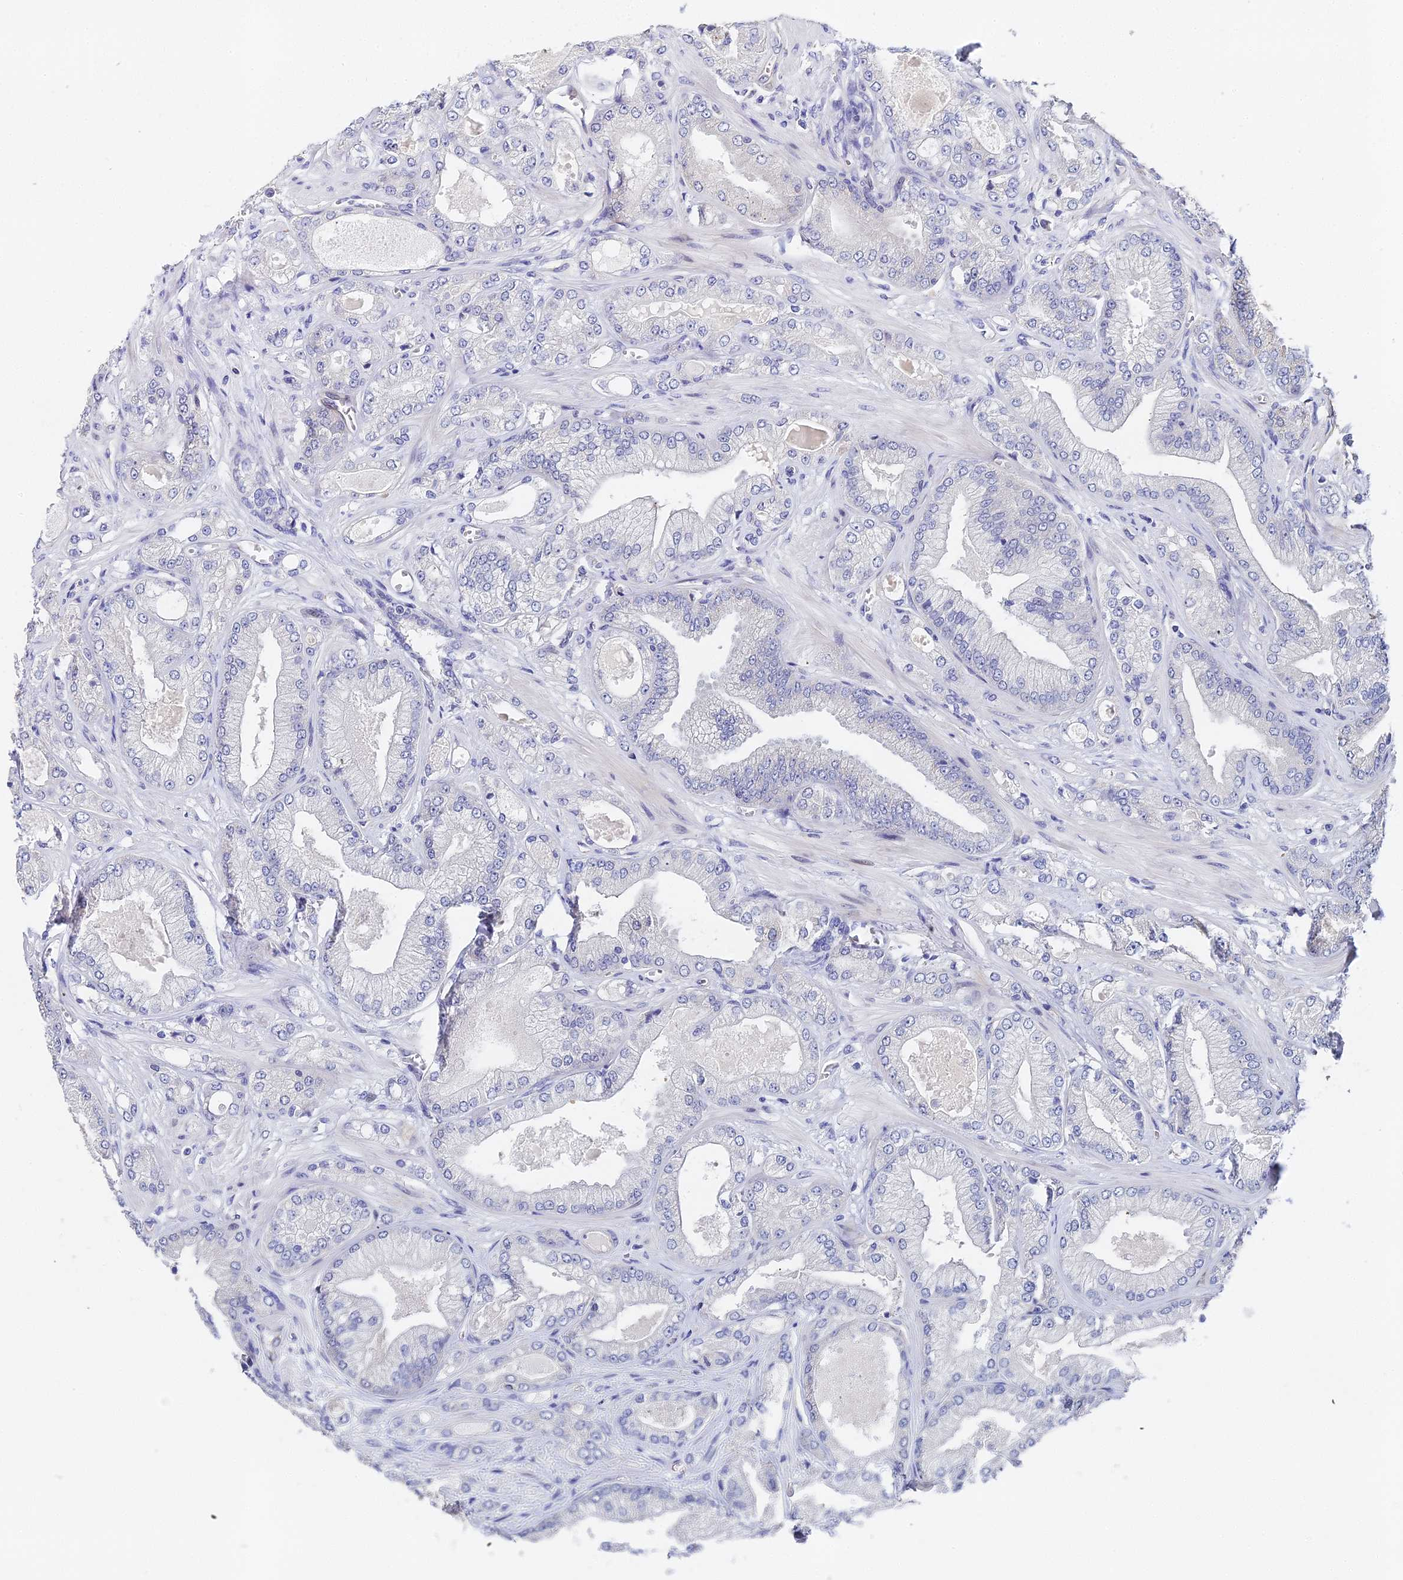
{"staining": {"intensity": "moderate", "quantity": "<25%", "location": "cytoplasmic/membranous"}, "tissue": "prostate cancer", "cell_type": "Tumor cells", "image_type": "cancer", "snomed": [{"axis": "morphology", "description": "Adenocarcinoma, Low grade"}, {"axis": "topography", "description": "Prostate"}], "caption": "Tumor cells show moderate cytoplasmic/membranous expression in about <25% of cells in prostate cancer.", "gene": "ENSG00000268674", "patient": {"sex": "male", "age": 55}}